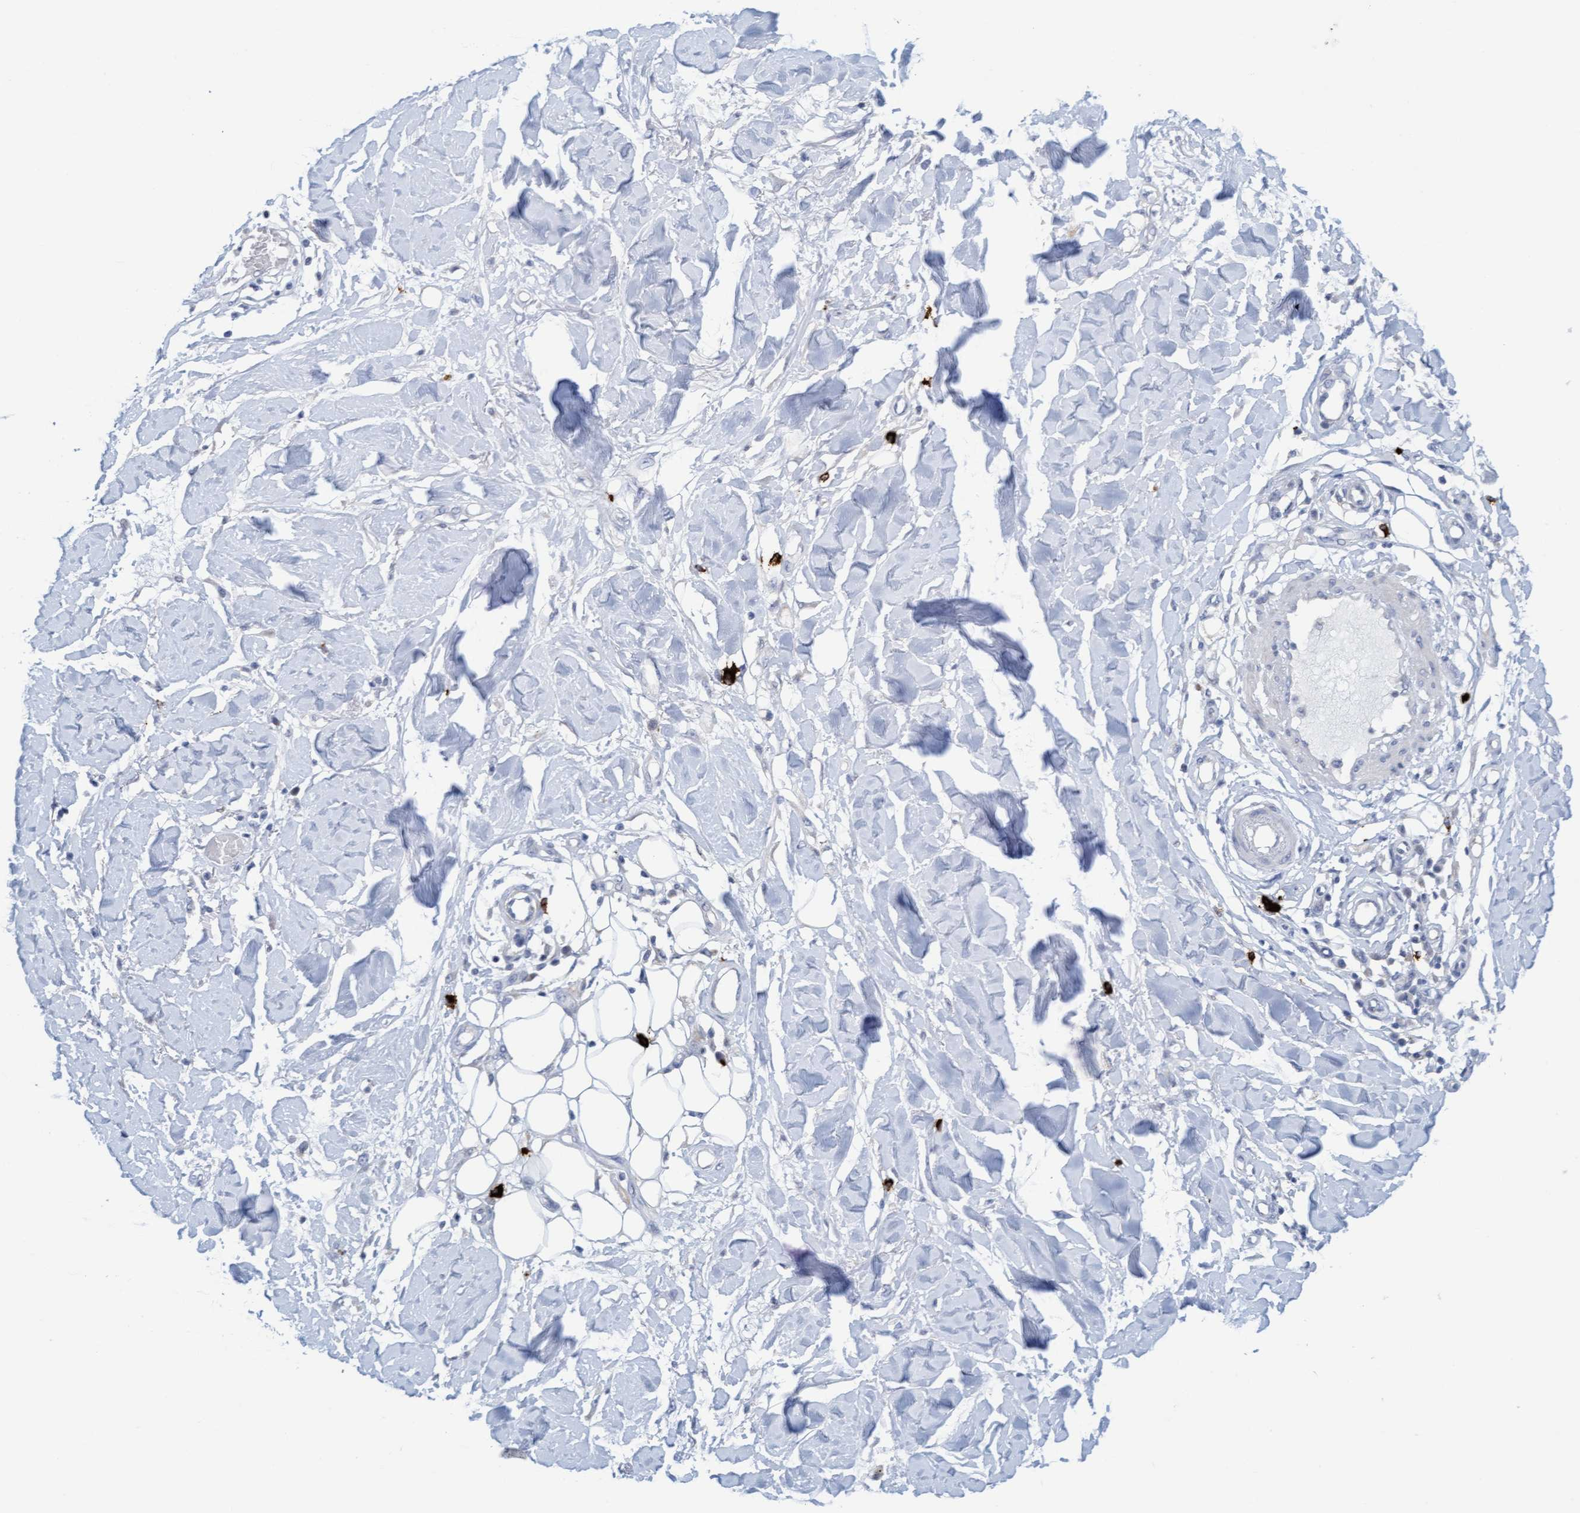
{"staining": {"intensity": "negative", "quantity": "none", "location": "none"}, "tissue": "adipose tissue", "cell_type": "Adipocytes", "image_type": "normal", "snomed": [{"axis": "morphology", "description": "Normal tissue, NOS"}, {"axis": "morphology", "description": "Squamous cell carcinoma, NOS"}, {"axis": "topography", "description": "Skin"}, {"axis": "topography", "description": "Peripheral nerve tissue"}], "caption": "This is an IHC histopathology image of benign adipose tissue. There is no positivity in adipocytes.", "gene": "CPA3", "patient": {"sex": "male", "age": 83}}